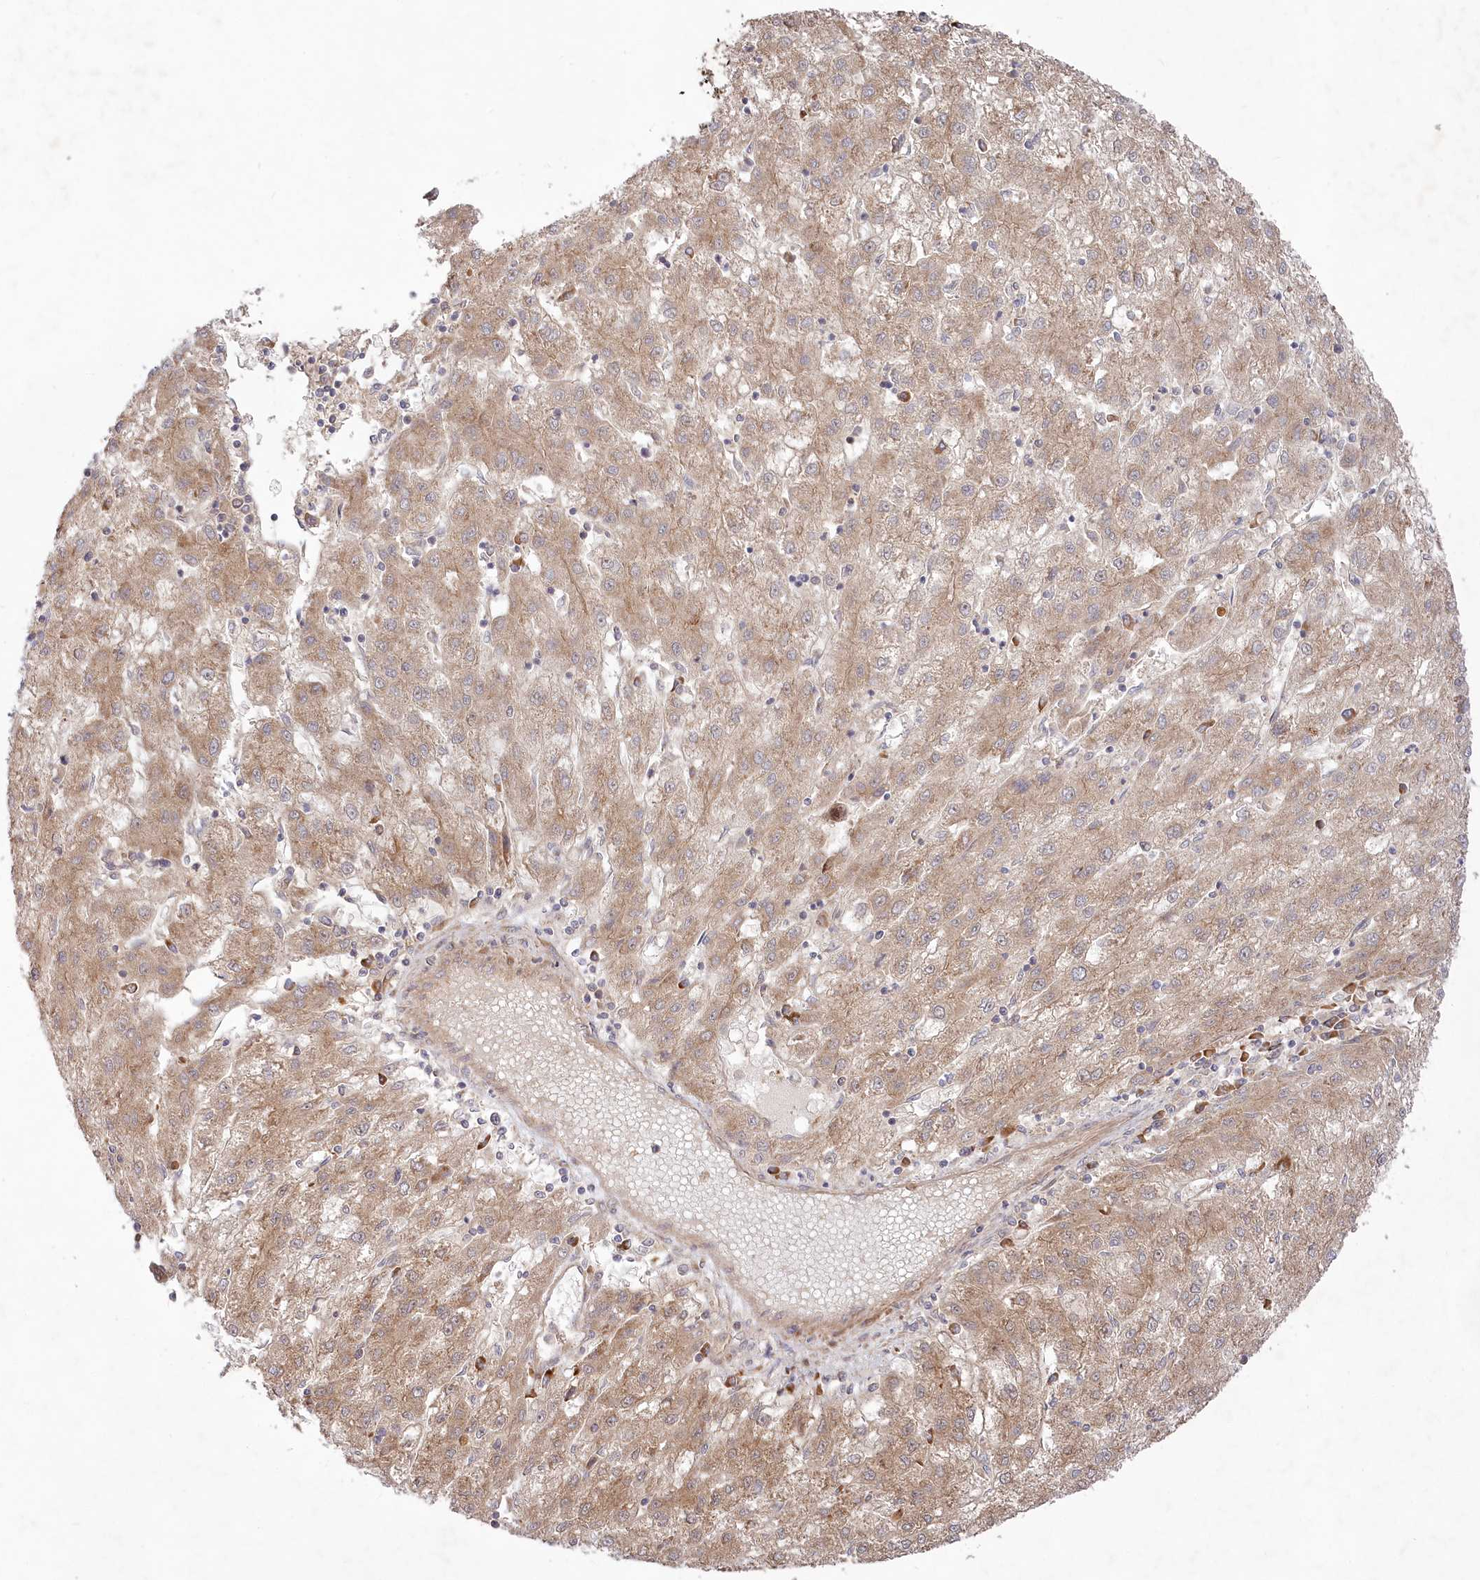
{"staining": {"intensity": "weak", "quantity": ">75%", "location": "cytoplasmic/membranous"}, "tissue": "liver cancer", "cell_type": "Tumor cells", "image_type": "cancer", "snomed": [{"axis": "morphology", "description": "Carcinoma, Hepatocellular, NOS"}, {"axis": "topography", "description": "Liver"}], "caption": "Protein staining reveals weak cytoplasmic/membranous expression in about >75% of tumor cells in hepatocellular carcinoma (liver).", "gene": "TBCA", "patient": {"sex": "male", "age": 72}}